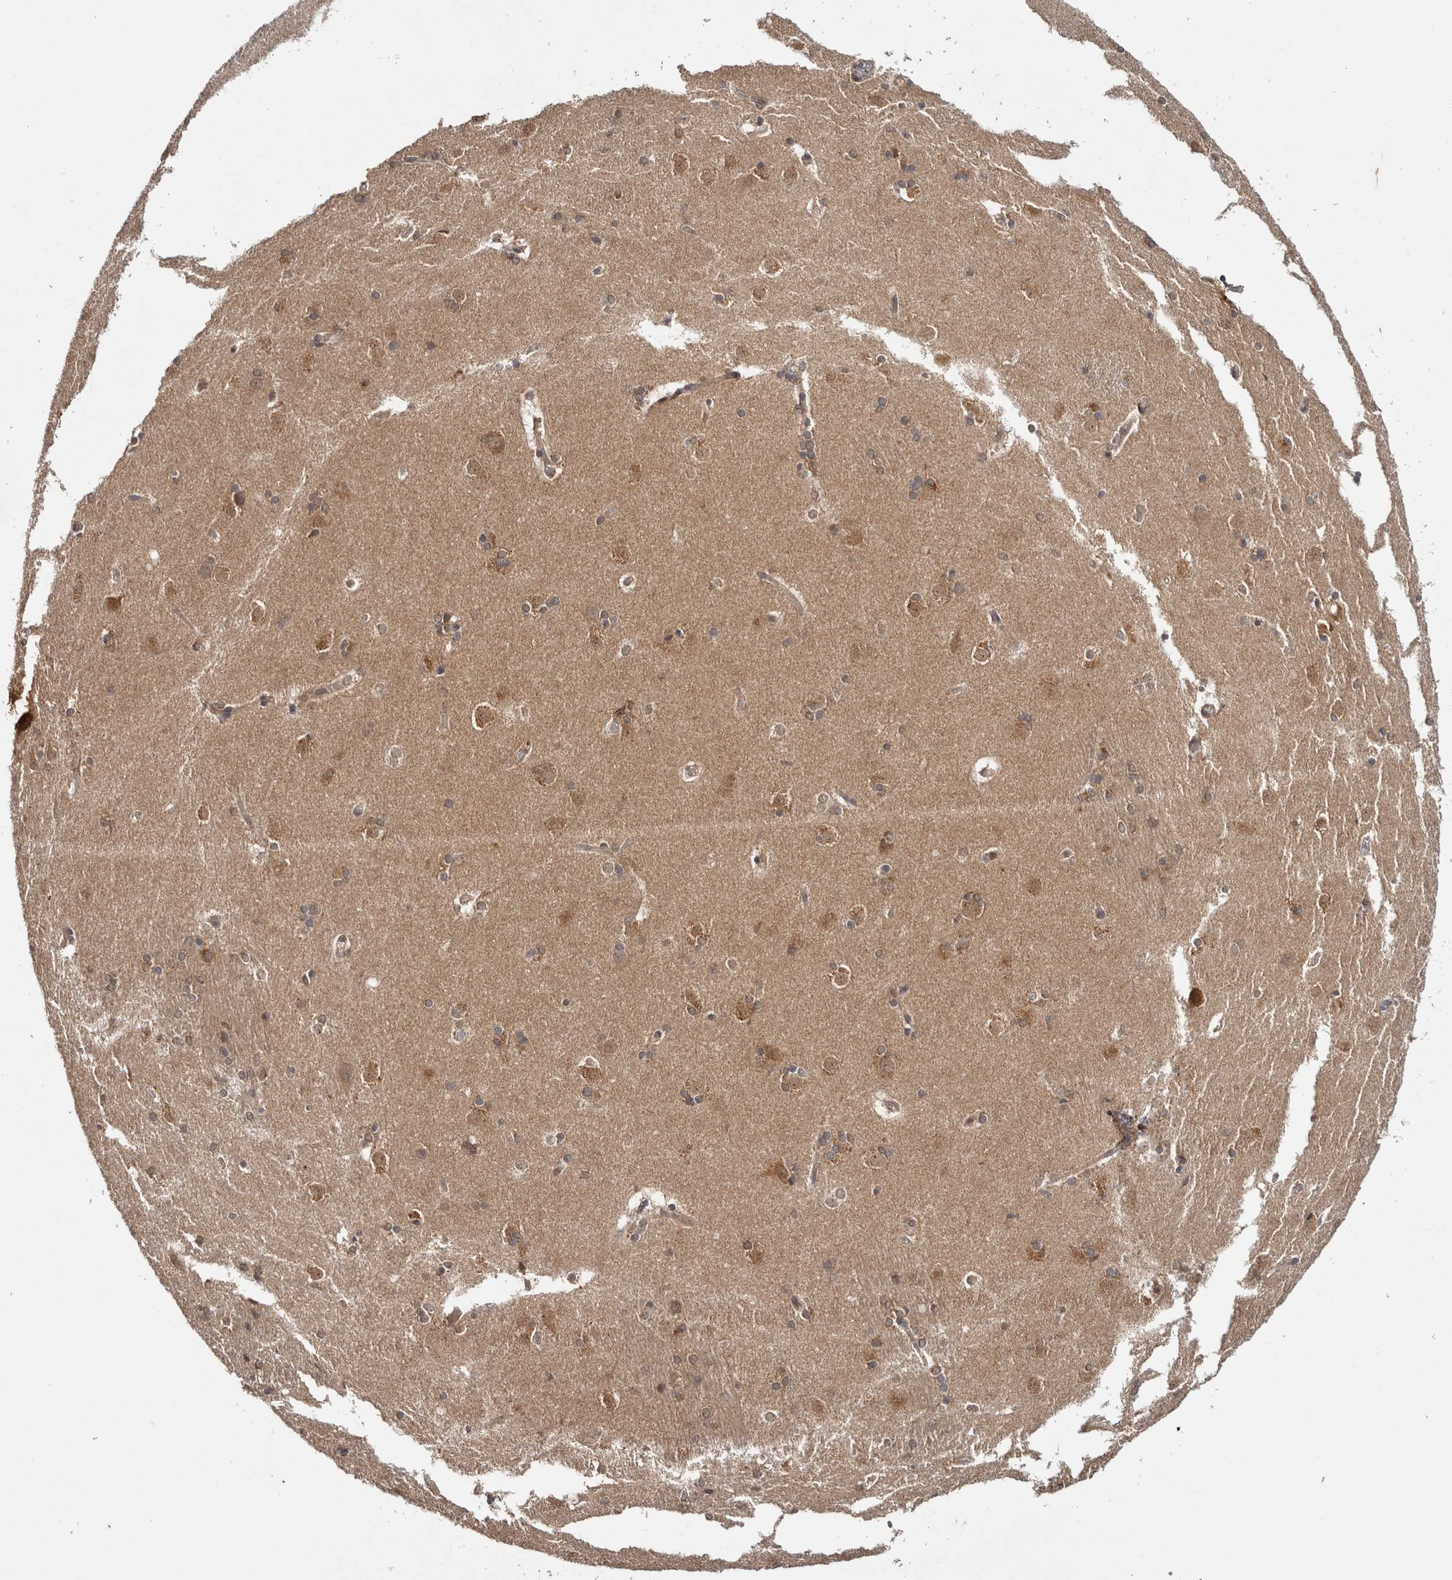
{"staining": {"intensity": "weak", "quantity": "25%-75%", "location": "cytoplasmic/membranous"}, "tissue": "caudate", "cell_type": "Glial cells", "image_type": "normal", "snomed": [{"axis": "morphology", "description": "Normal tissue, NOS"}, {"axis": "topography", "description": "Lateral ventricle wall"}], "caption": "This histopathology image displays unremarkable caudate stained with immunohistochemistry (IHC) to label a protein in brown. The cytoplasmic/membranous of glial cells show weak positivity for the protein. Nuclei are counter-stained blue.", "gene": "HMOX2", "patient": {"sex": "female", "age": 19}}